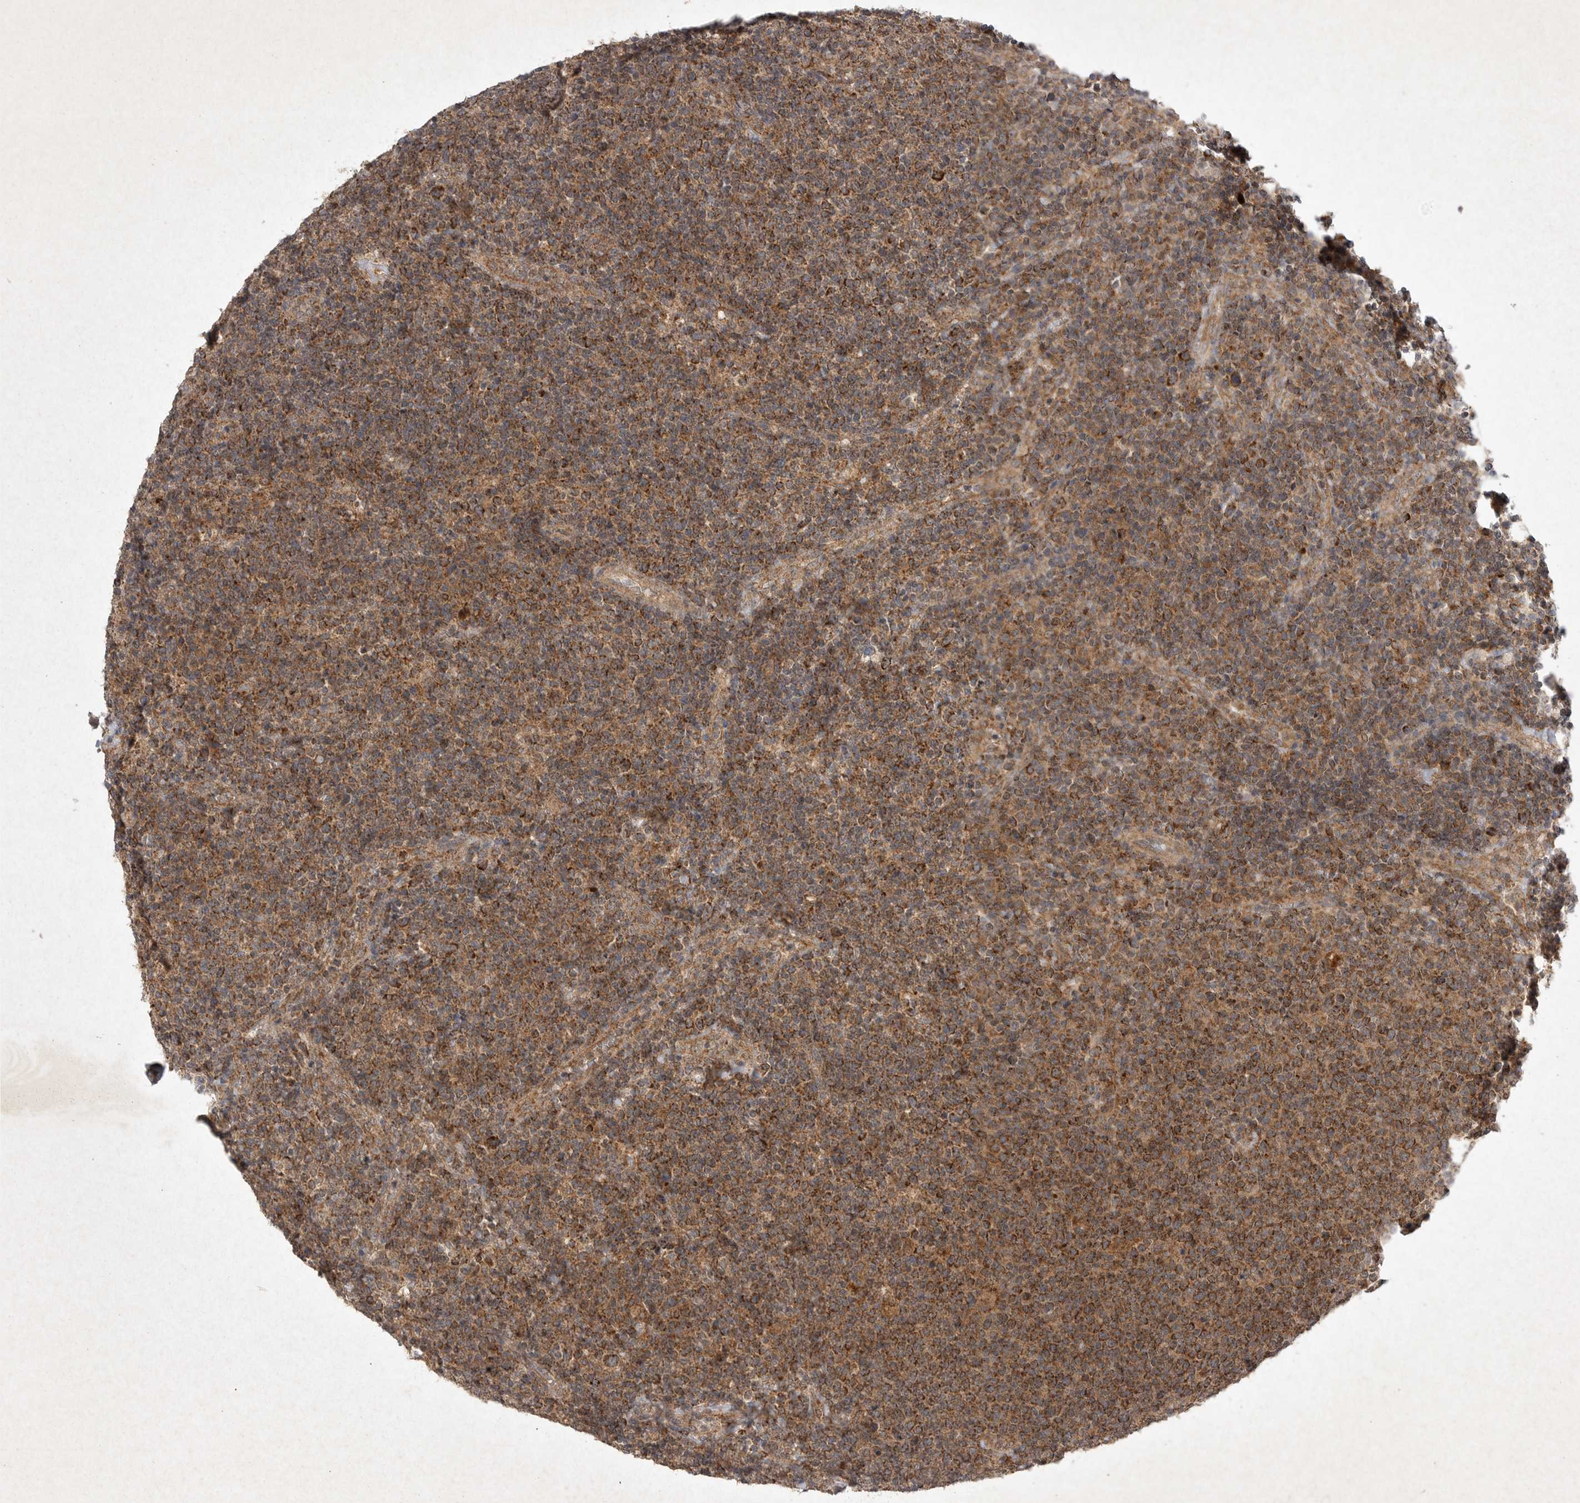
{"staining": {"intensity": "strong", "quantity": ">75%", "location": "cytoplasmic/membranous"}, "tissue": "lymphoma", "cell_type": "Tumor cells", "image_type": "cancer", "snomed": [{"axis": "morphology", "description": "Malignant lymphoma, non-Hodgkin's type, High grade"}, {"axis": "topography", "description": "Lymph node"}], "caption": "Malignant lymphoma, non-Hodgkin's type (high-grade) stained for a protein reveals strong cytoplasmic/membranous positivity in tumor cells.", "gene": "DDR1", "patient": {"sex": "male", "age": 61}}